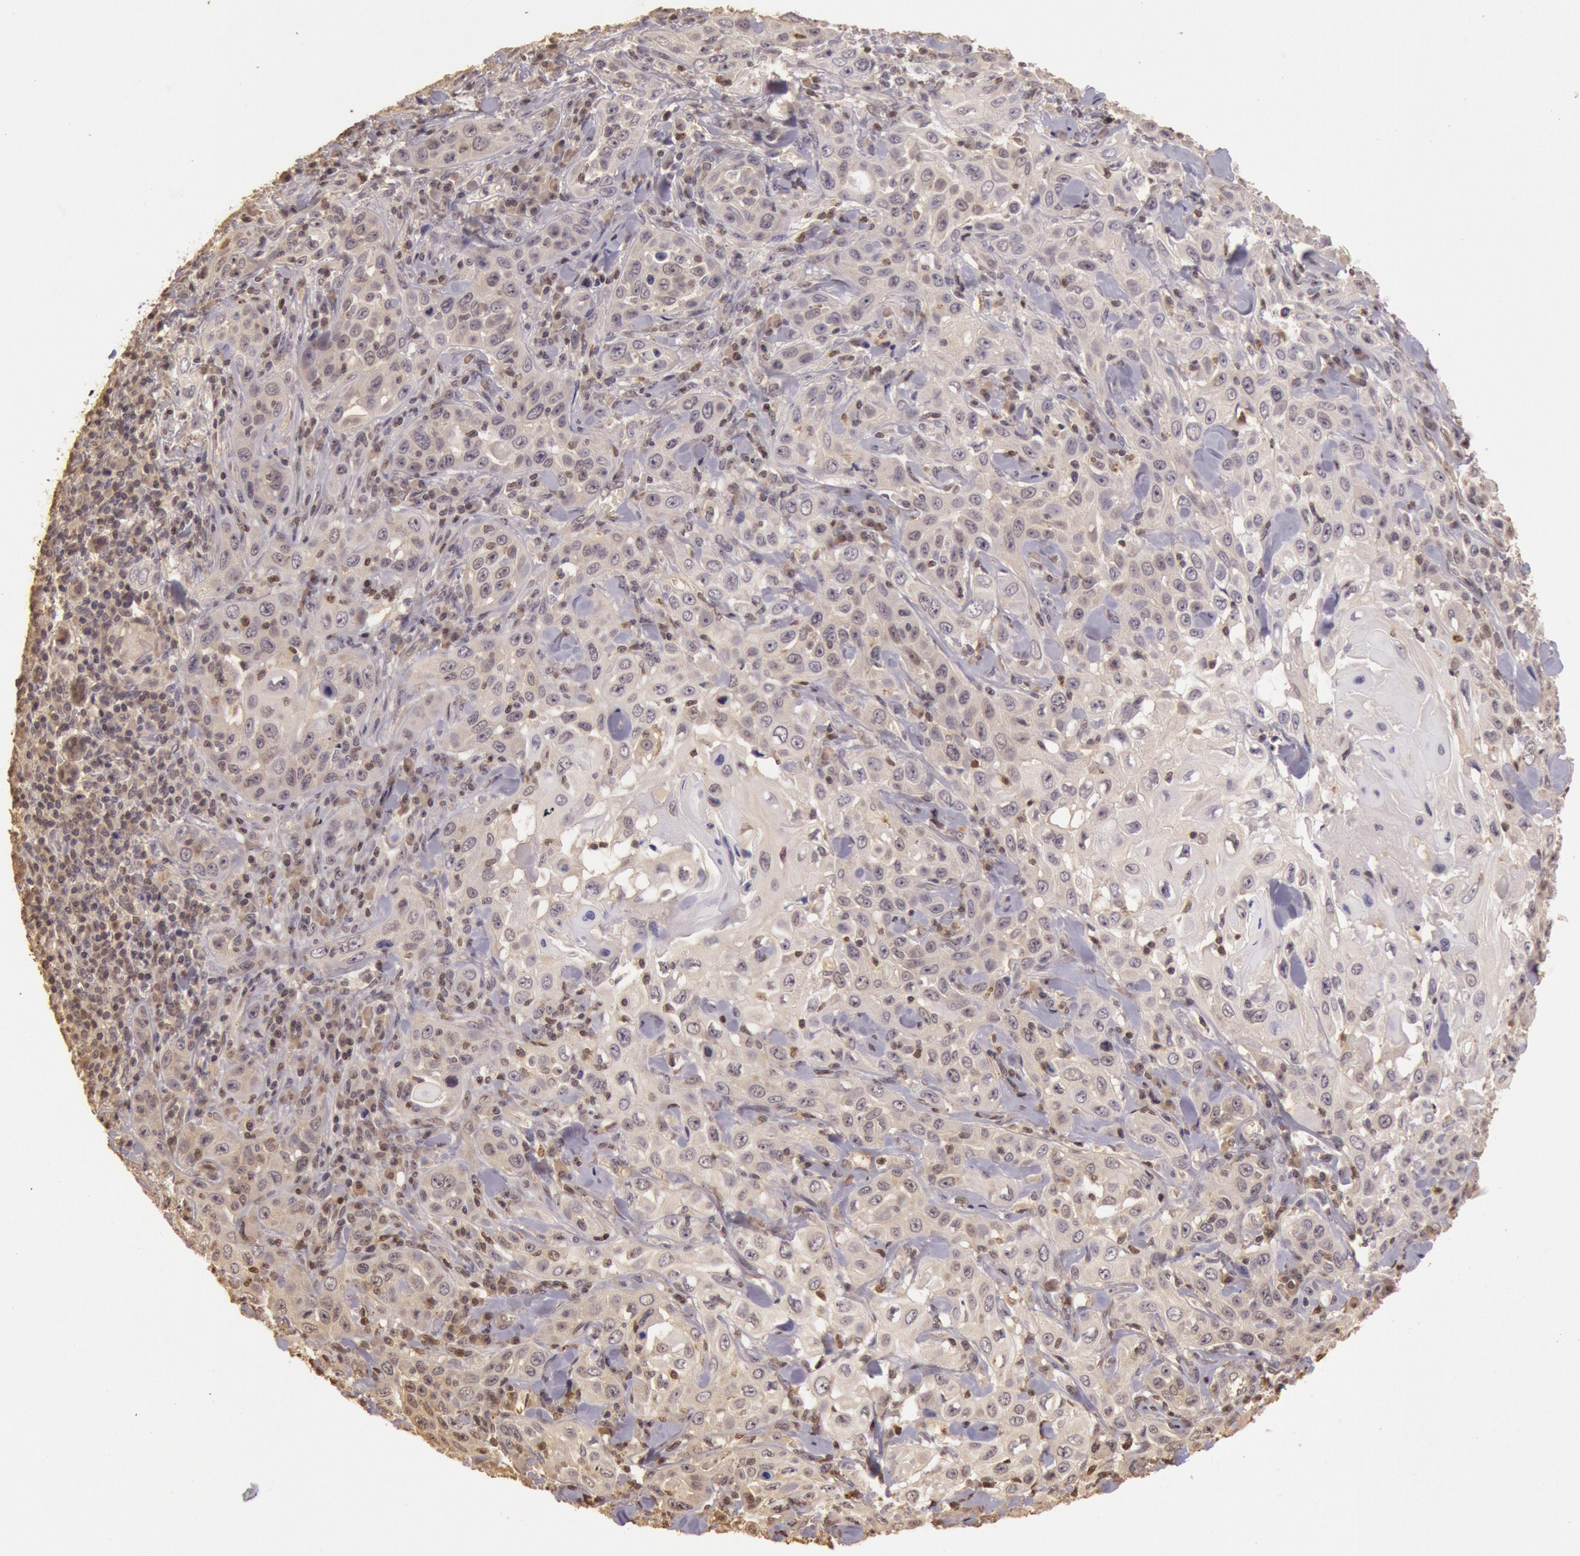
{"staining": {"intensity": "weak", "quantity": ">75%", "location": "cytoplasmic/membranous"}, "tissue": "skin cancer", "cell_type": "Tumor cells", "image_type": "cancer", "snomed": [{"axis": "morphology", "description": "Squamous cell carcinoma, NOS"}, {"axis": "topography", "description": "Skin"}], "caption": "DAB (3,3'-diaminobenzidine) immunohistochemical staining of skin cancer (squamous cell carcinoma) reveals weak cytoplasmic/membranous protein expression in about >75% of tumor cells. (DAB IHC, brown staining for protein, blue staining for nuclei).", "gene": "SOD1", "patient": {"sex": "male", "age": 84}}